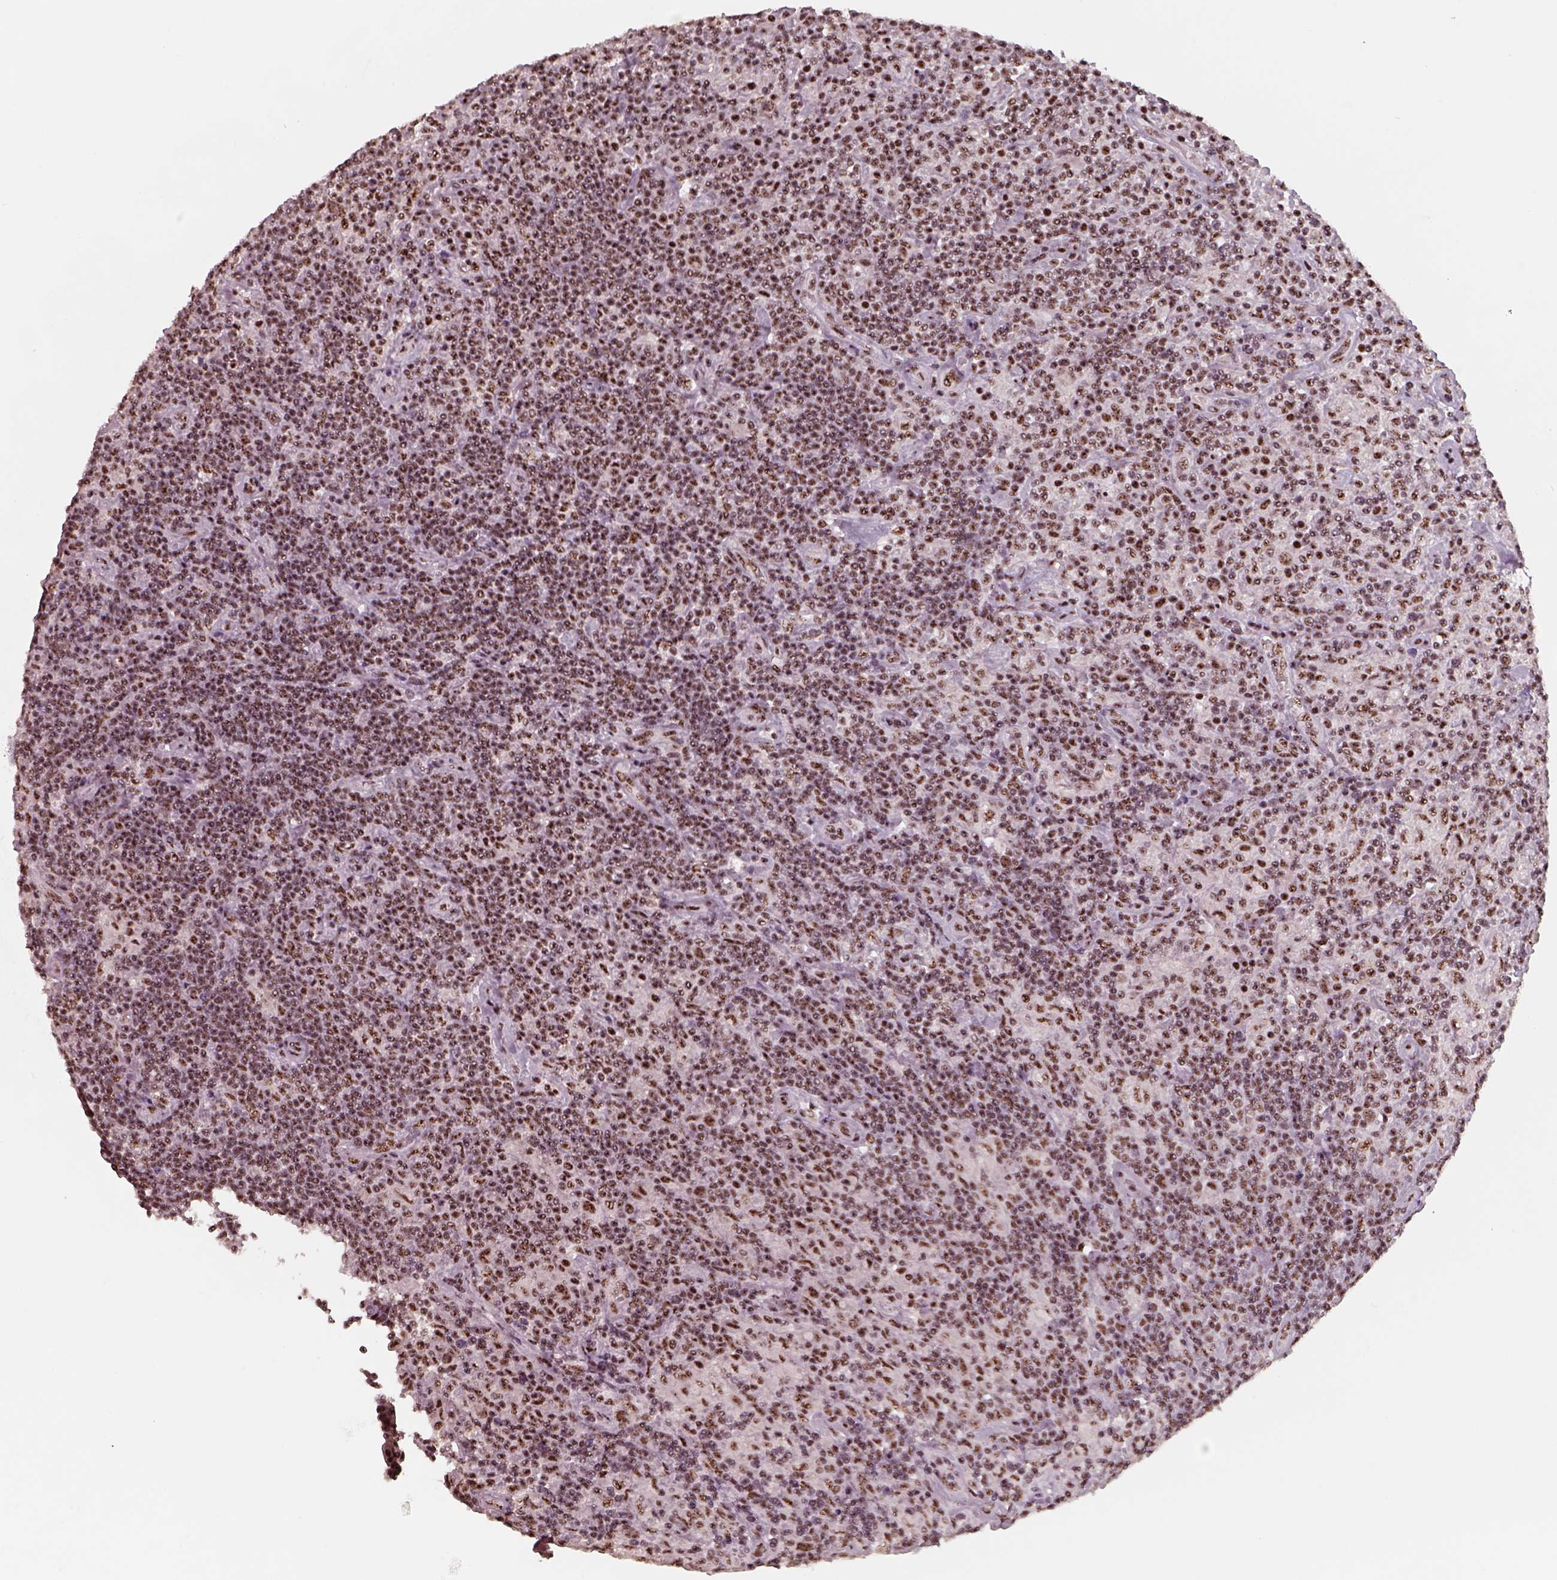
{"staining": {"intensity": "moderate", "quantity": ">75%", "location": "nuclear"}, "tissue": "lymphoma", "cell_type": "Tumor cells", "image_type": "cancer", "snomed": [{"axis": "morphology", "description": "Hodgkin's disease, NOS"}, {"axis": "topography", "description": "Lymph node"}], "caption": "Human Hodgkin's disease stained with a brown dye displays moderate nuclear positive staining in about >75% of tumor cells.", "gene": "ATXN7L3", "patient": {"sex": "male", "age": 70}}